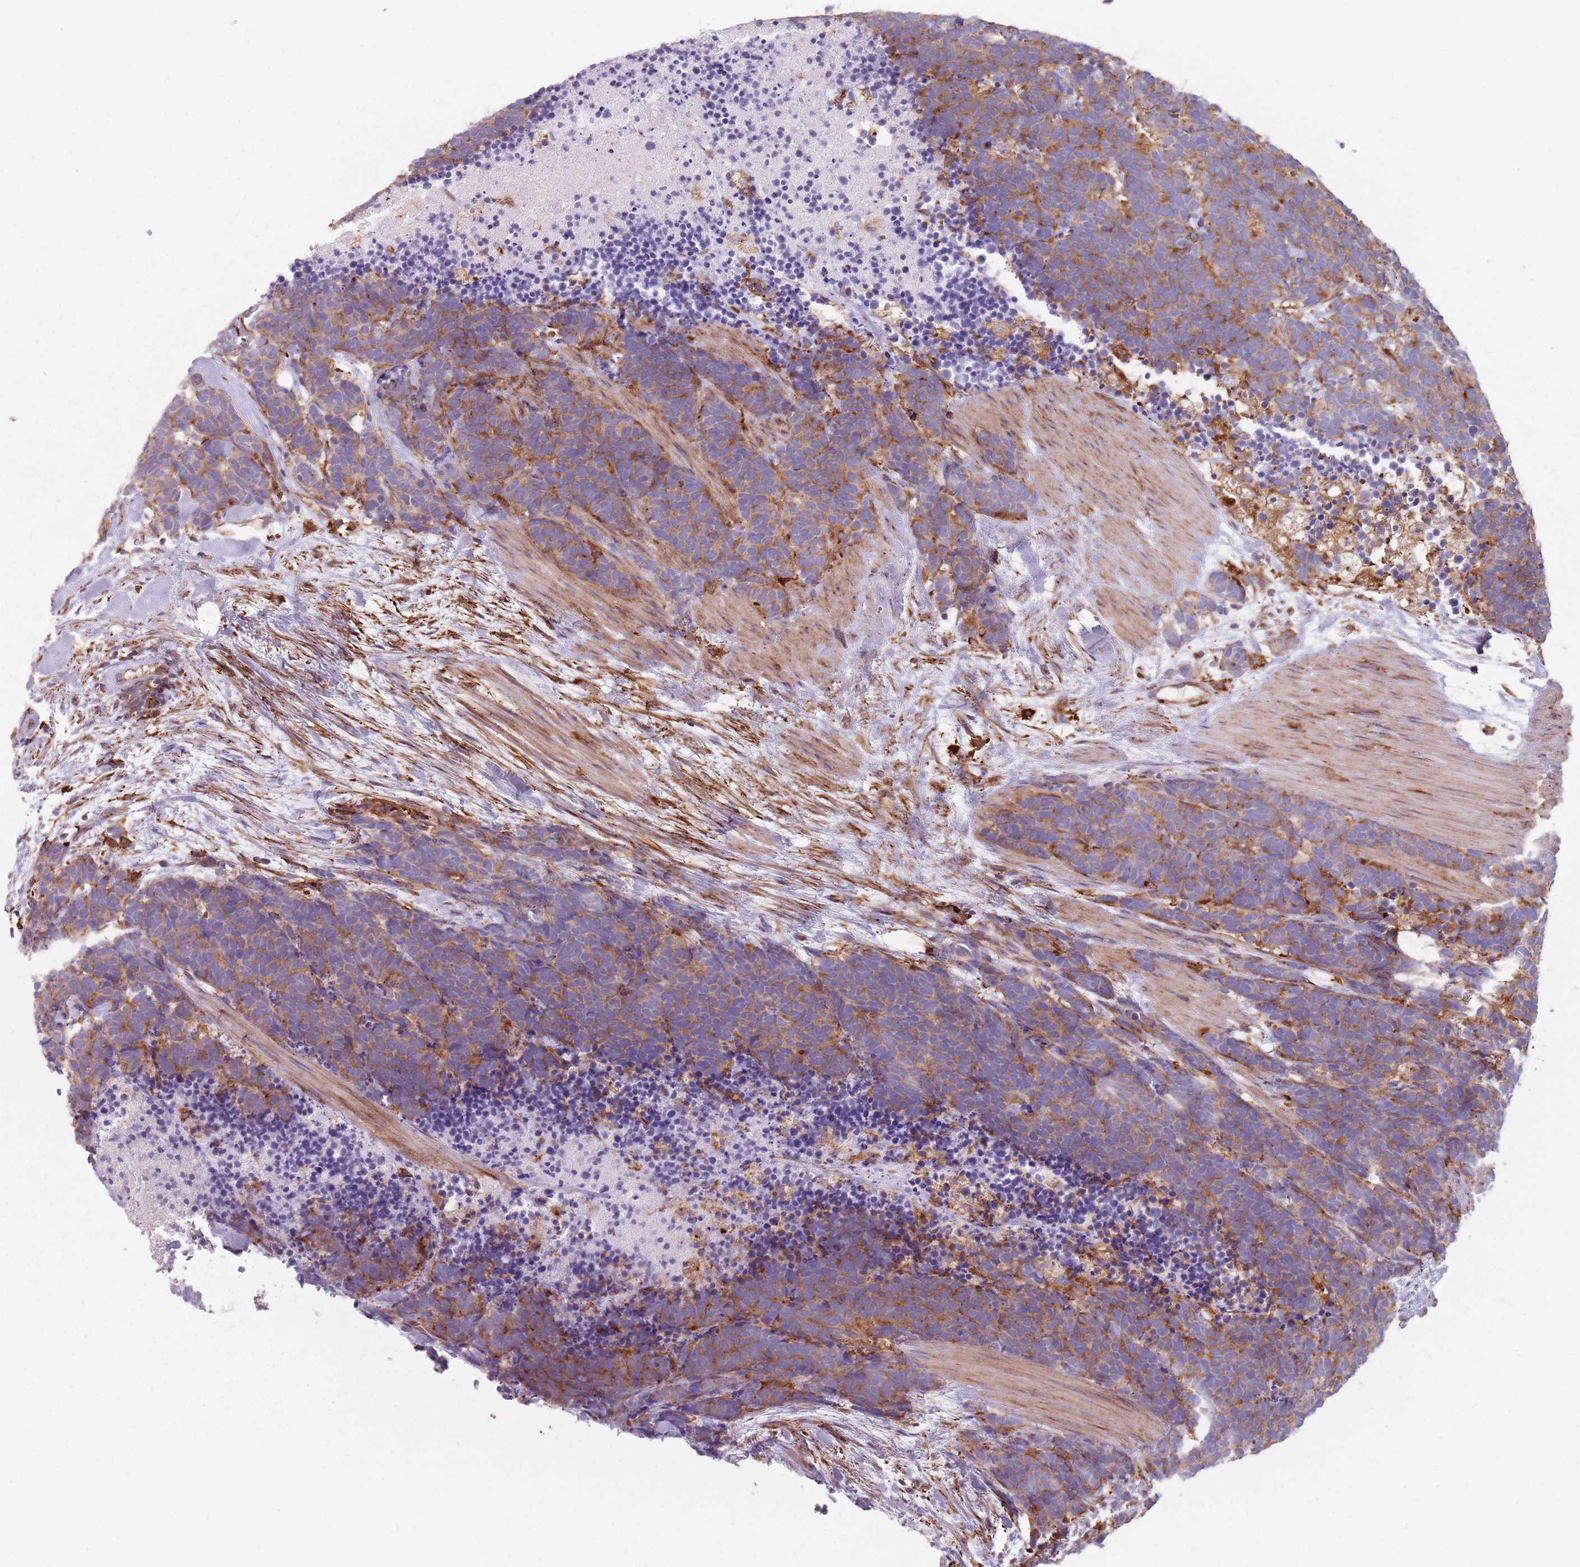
{"staining": {"intensity": "moderate", "quantity": ">75%", "location": "cytoplasmic/membranous"}, "tissue": "carcinoid", "cell_type": "Tumor cells", "image_type": "cancer", "snomed": [{"axis": "morphology", "description": "Carcinoma, NOS"}, {"axis": "morphology", "description": "Carcinoid, malignant, NOS"}, {"axis": "topography", "description": "Prostate"}], "caption": "Carcinoid stained with DAB (3,3'-diaminobenzidine) IHC exhibits medium levels of moderate cytoplasmic/membranous positivity in about >75% of tumor cells.", "gene": "TPD52L2", "patient": {"sex": "male", "age": 57}}